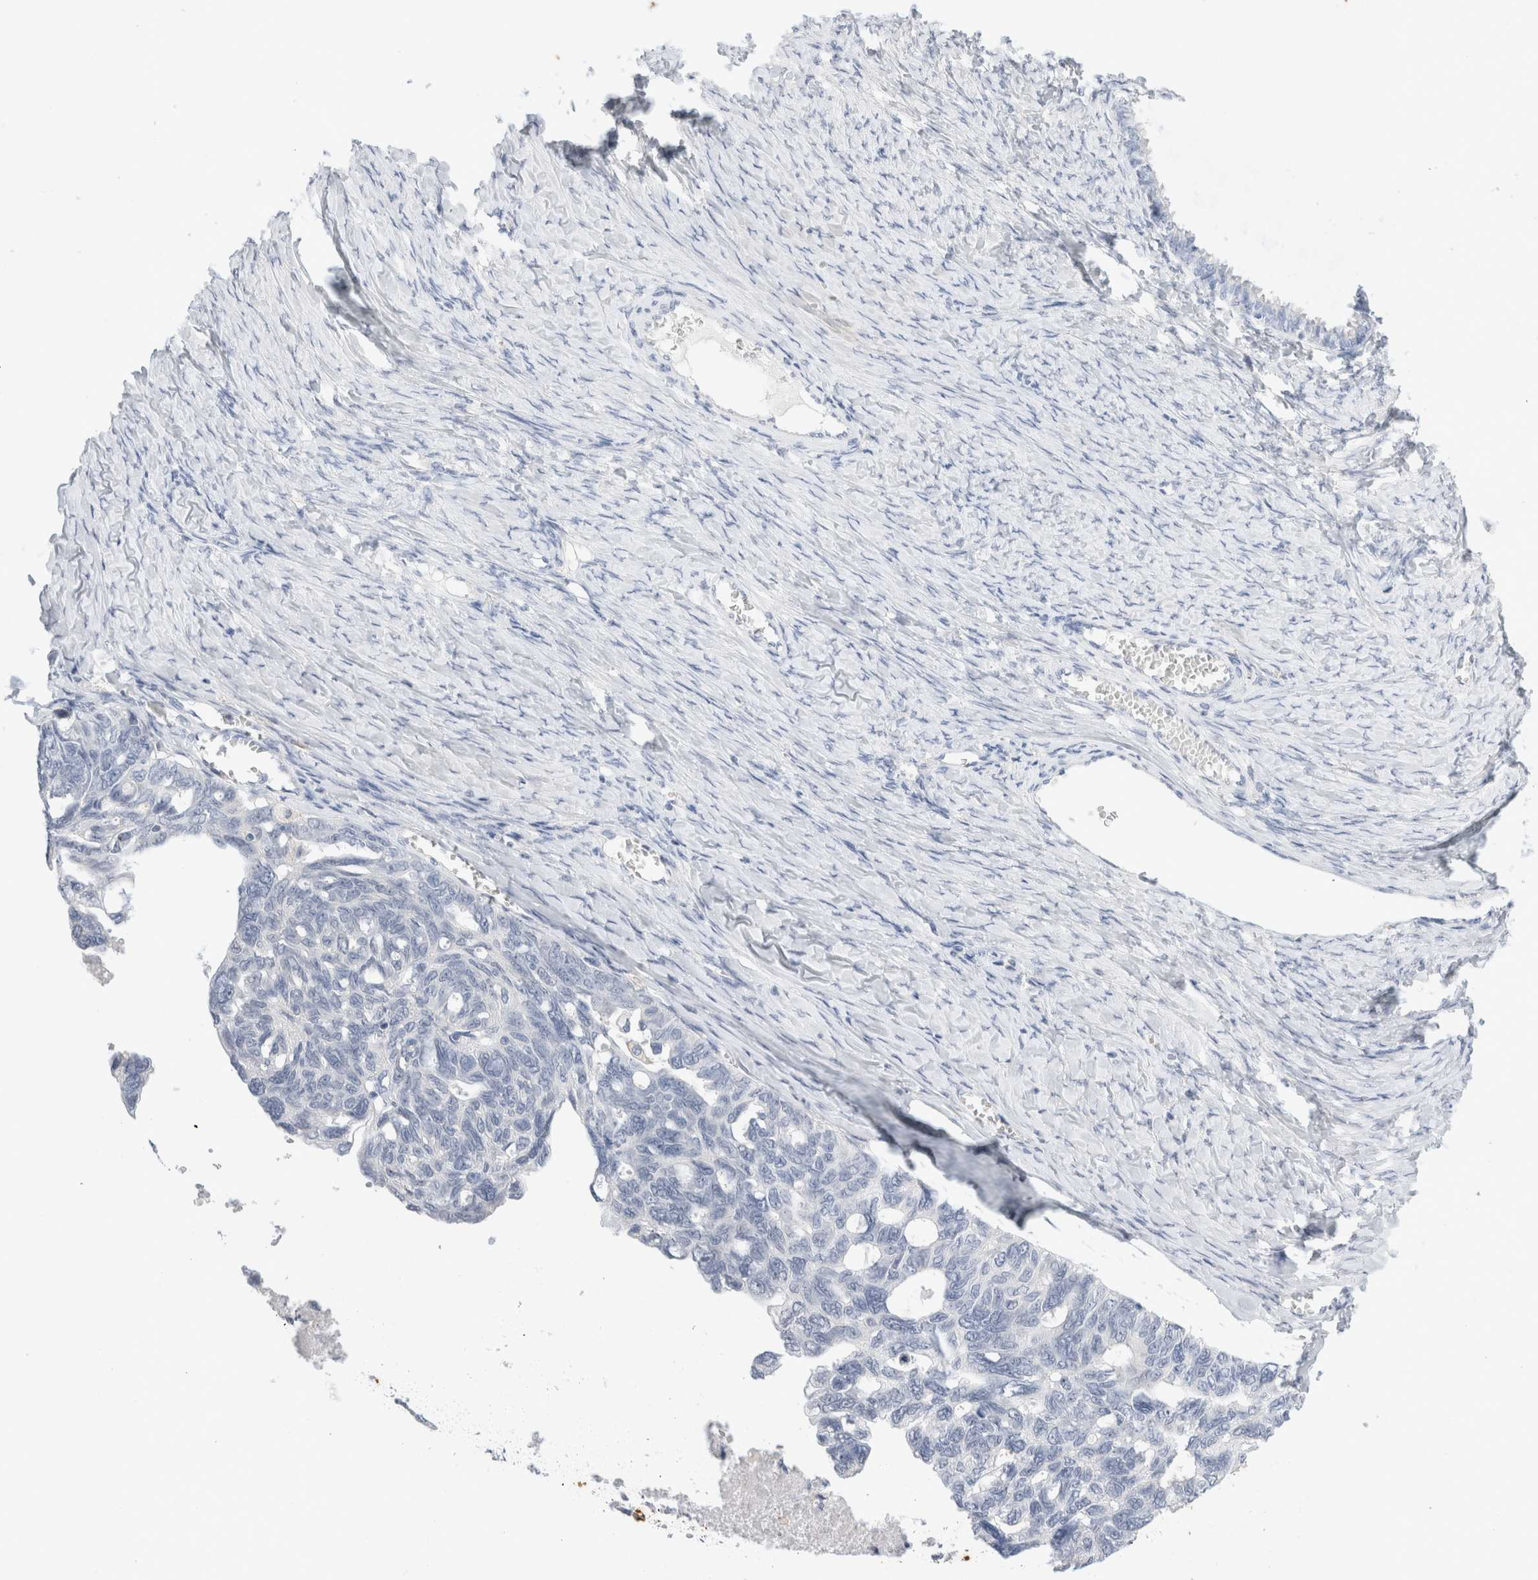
{"staining": {"intensity": "negative", "quantity": "none", "location": "none"}, "tissue": "ovarian cancer", "cell_type": "Tumor cells", "image_type": "cancer", "snomed": [{"axis": "morphology", "description": "Cystadenocarcinoma, serous, NOS"}, {"axis": "topography", "description": "Ovary"}], "caption": "Ovarian serous cystadenocarcinoma stained for a protein using immunohistochemistry displays no expression tumor cells.", "gene": "ADAM30", "patient": {"sex": "female", "age": 79}}